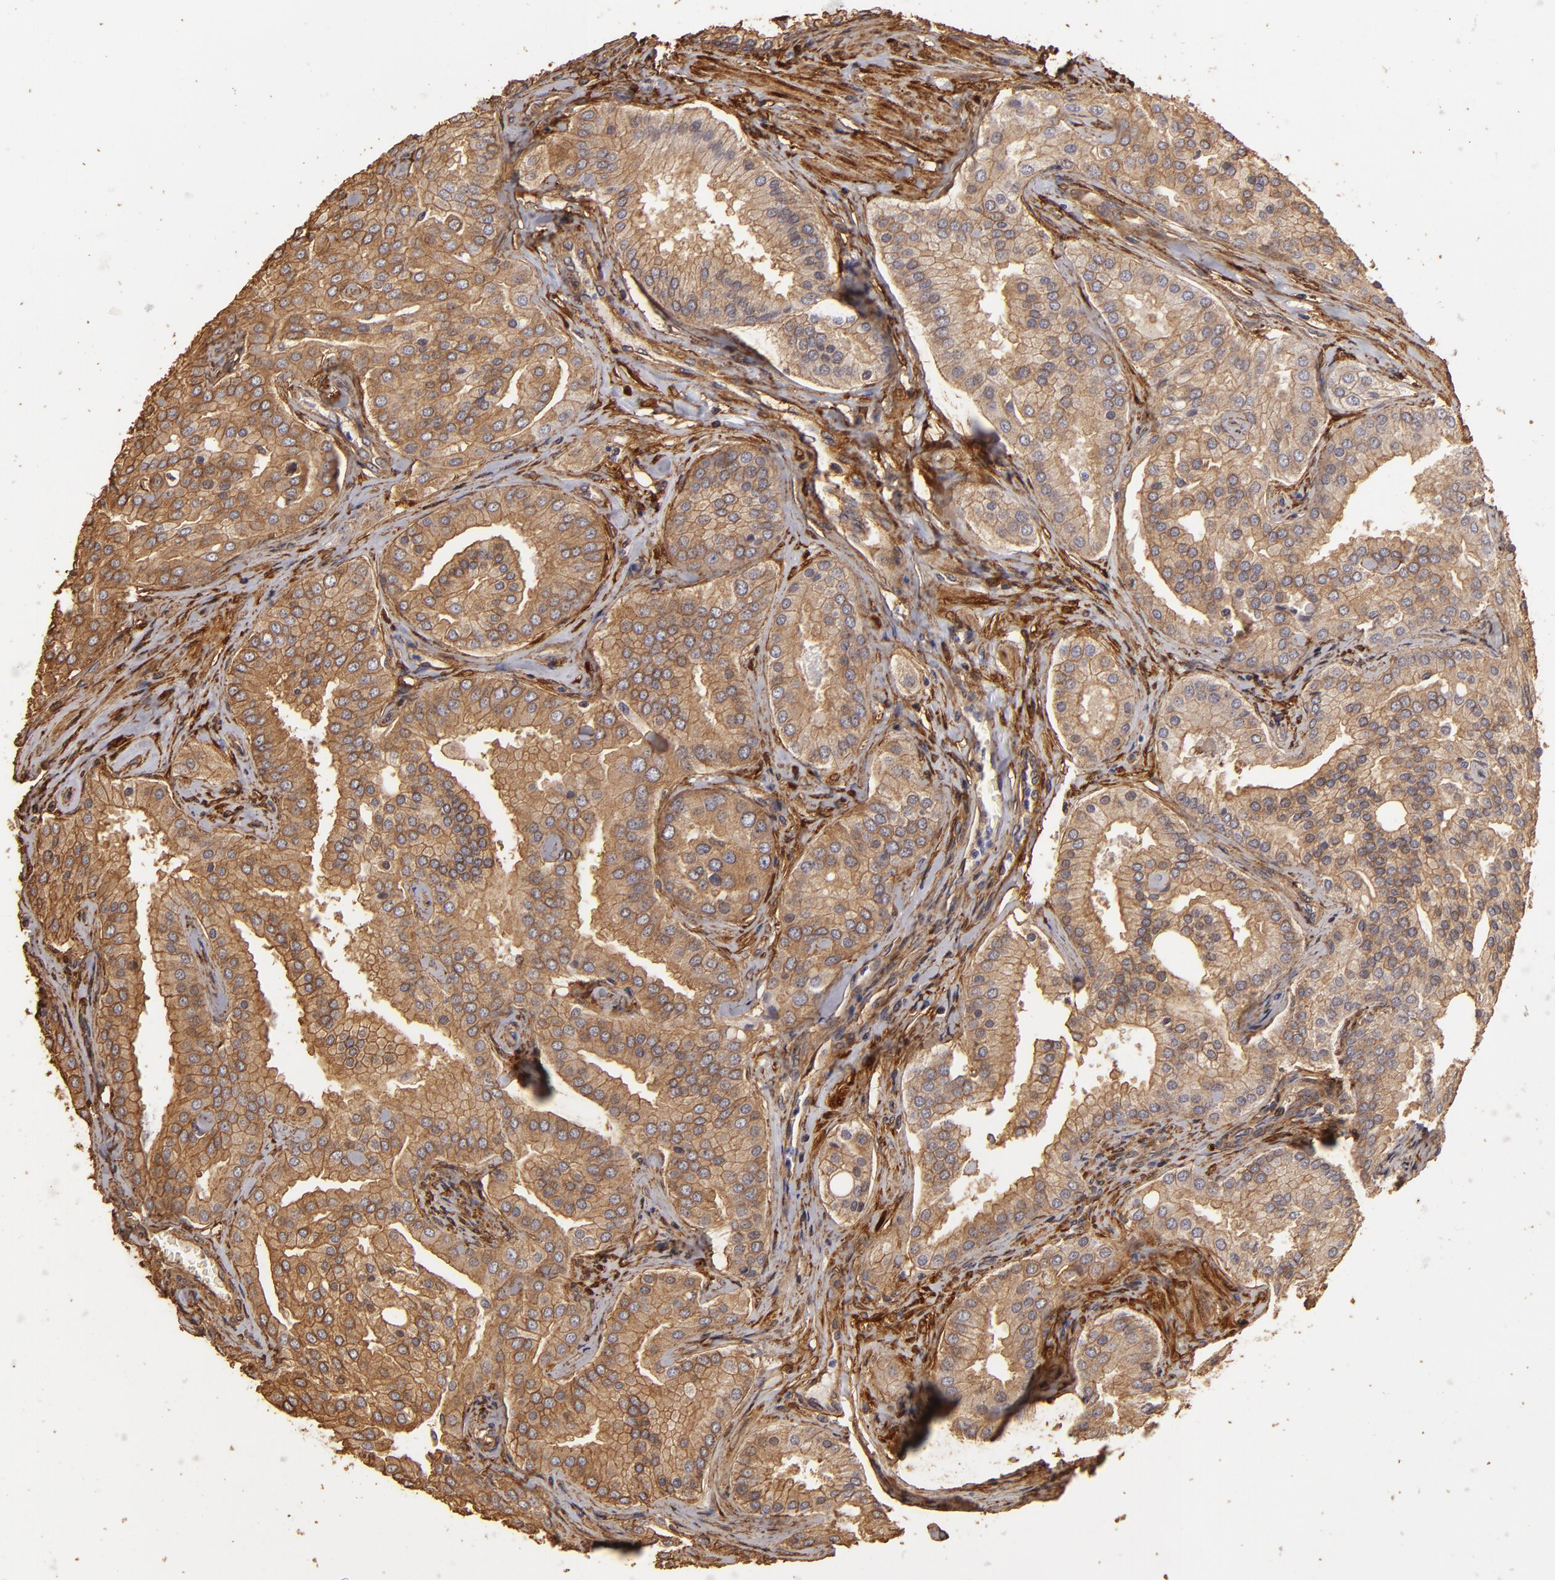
{"staining": {"intensity": "moderate", "quantity": ">75%", "location": "cytoplasmic/membranous"}, "tissue": "prostate cancer", "cell_type": "Tumor cells", "image_type": "cancer", "snomed": [{"axis": "morphology", "description": "Adenocarcinoma, High grade"}, {"axis": "topography", "description": "Prostate"}], "caption": "Moderate cytoplasmic/membranous expression for a protein is appreciated in about >75% of tumor cells of prostate cancer using immunohistochemistry.", "gene": "HSPB6", "patient": {"sex": "male", "age": 64}}